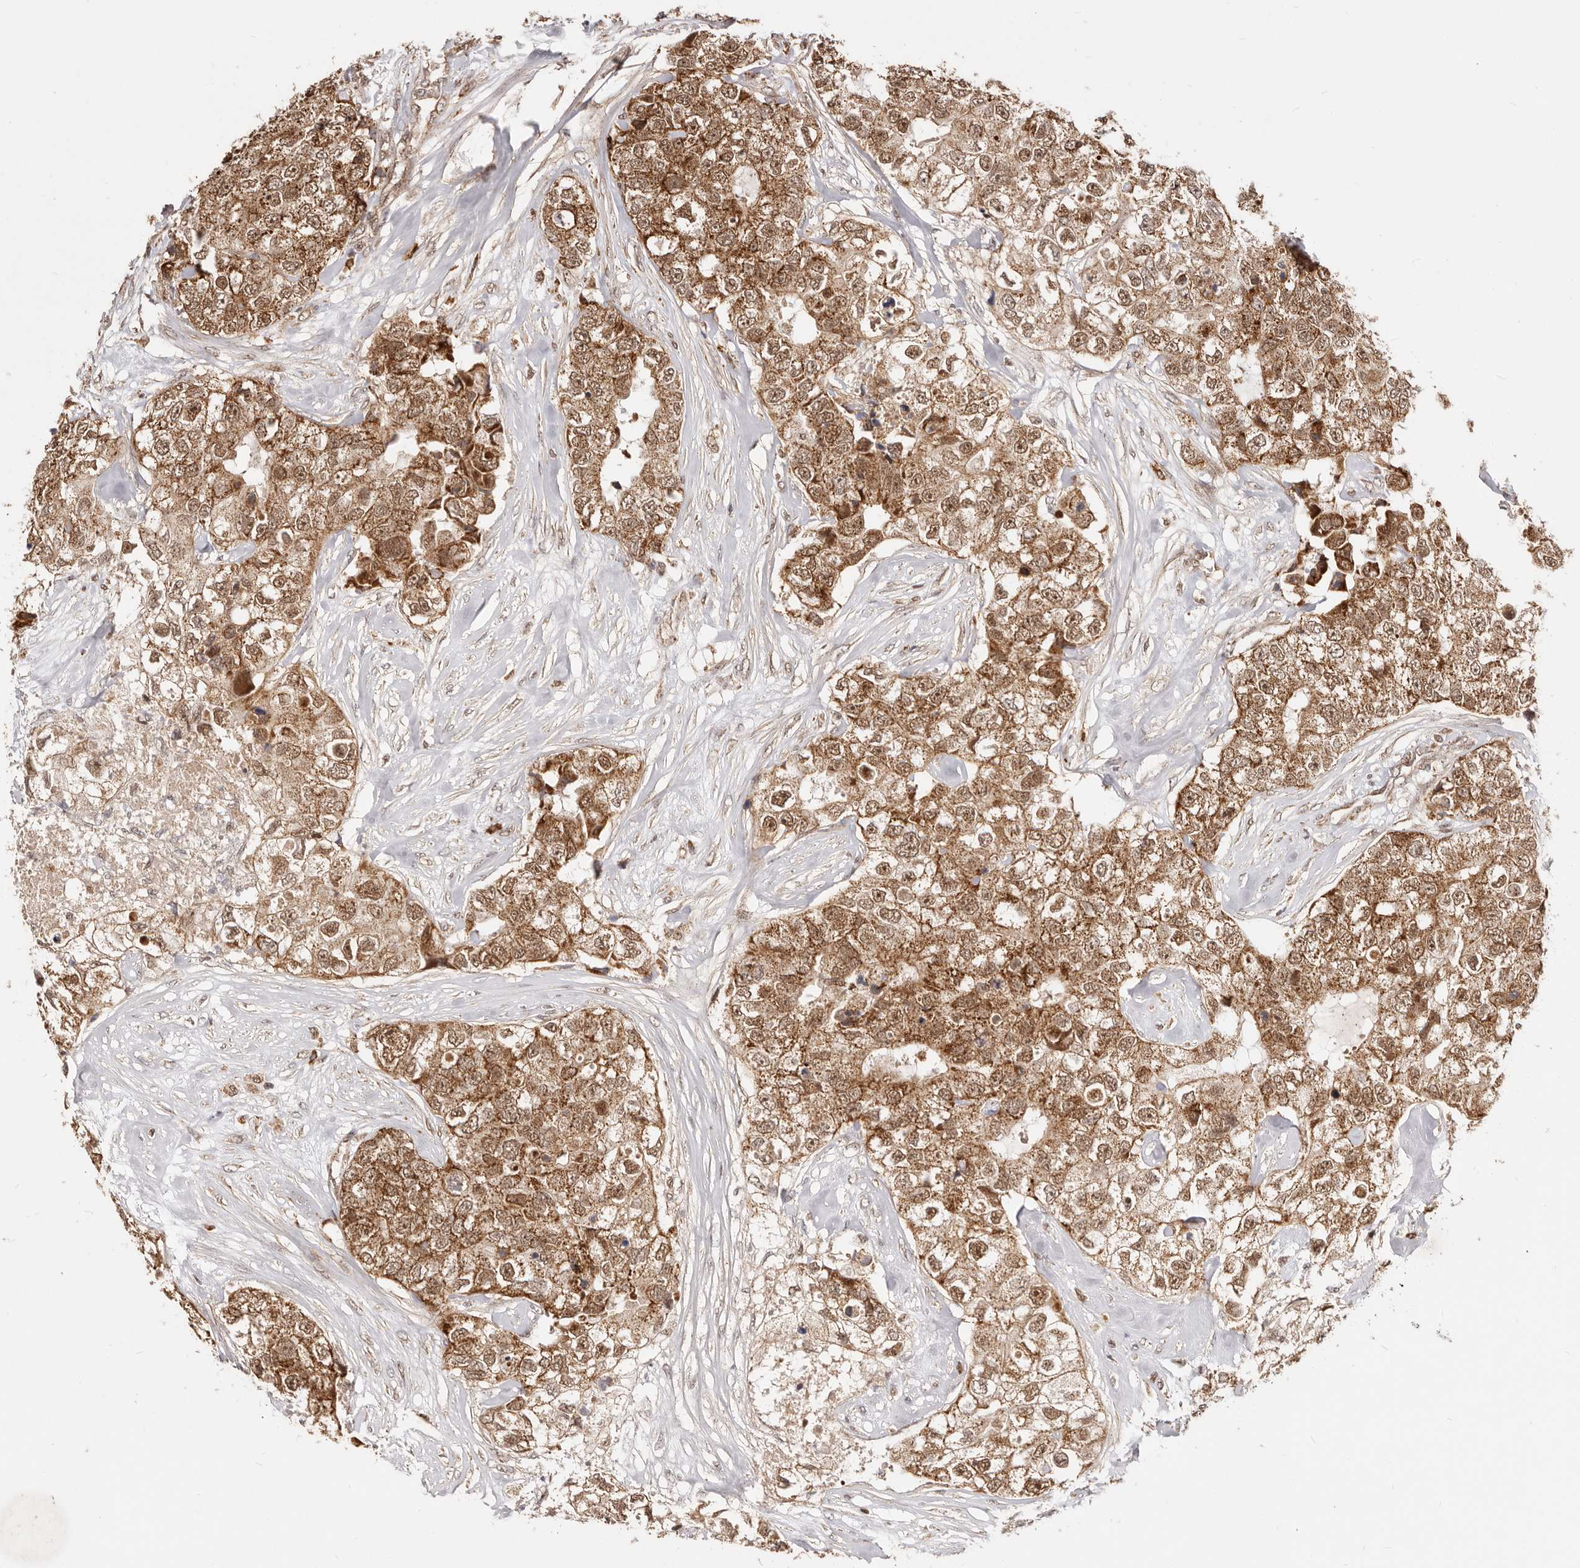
{"staining": {"intensity": "strong", "quantity": ">75%", "location": "cytoplasmic/membranous,nuclear"}, "tissue": "breast cancer", "cell_type": "Tumor cells", "image_type": "cancer", "snomed": [{"axis": "morphology", "description": "Duct carcinoma"}, {"axis": "topography", "description": "Breast"}], "caption": "Immunohistochemistry (DAB (3,3'-diaminobenzidine)) staining of human breast infiltrating ductal carcinoma shows strong cytoplasmic/membranous and nuclear protein positivity in about >75% of tumor cells. The staining was performed using DAB to visualize the protein expression in brown, while the nuclei were stained in blue with hematoxylin (Magnification: 20x).", "gene": "SEC14L1", "patient": {"sex": "female", "age": 62}}